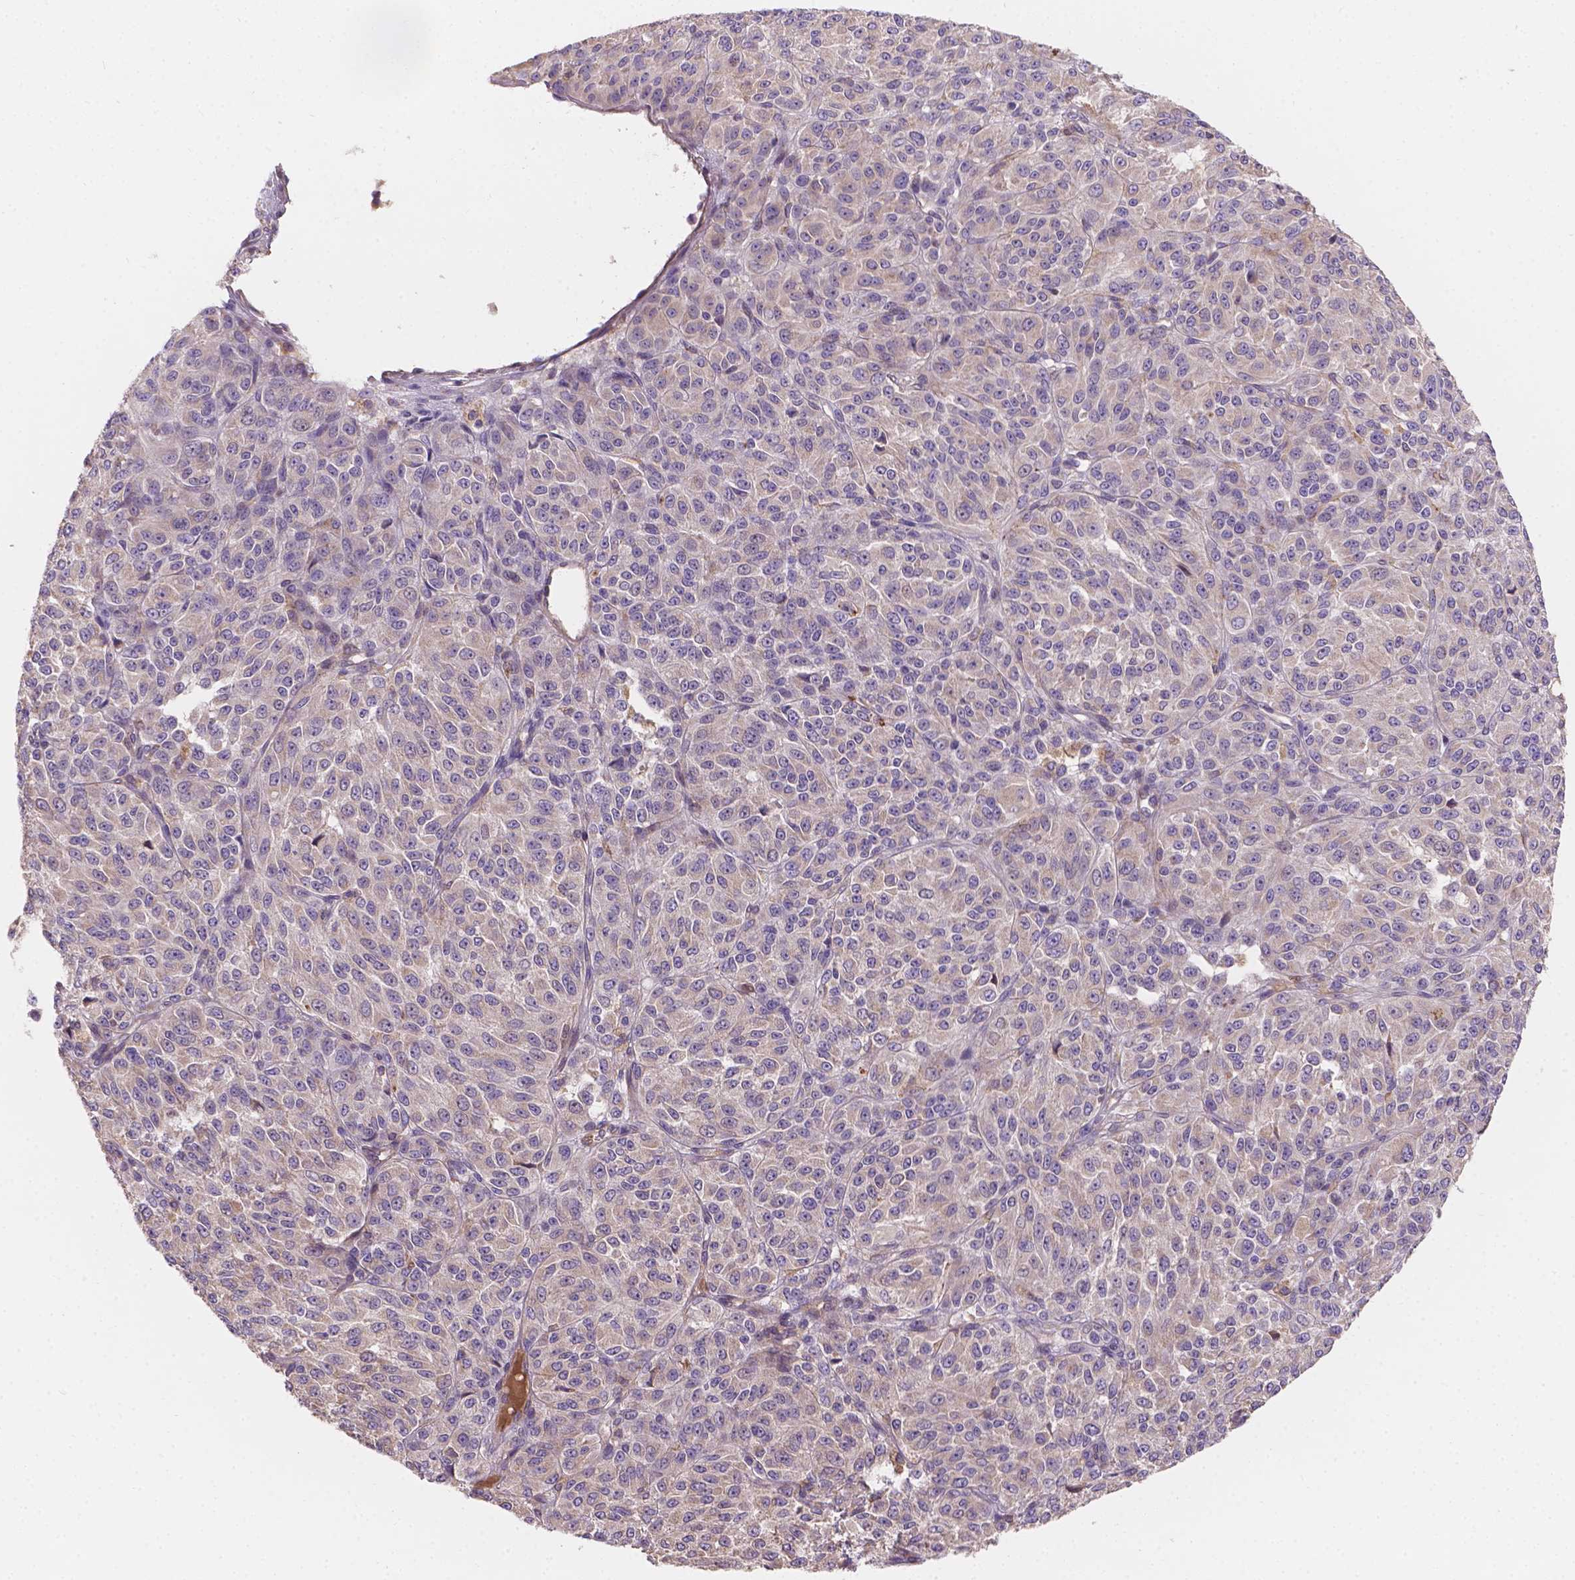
{"staining": {"intensity": "moderate", "quantity": "<25%", "location": "cytoplasmic/membranous"}, "tissue": "melanoma", "cell_type": "Tumor cells", "image_type": "cancer", "snomed": [{"axis": "morphology", "description": "Malignant melanoma, Metastatic site"}, {"axis": "topography", "description": "Brain"}], "caption": "This micrograph reveals immunohistochemistry (IHC) staining of malignant melanoma (metastatic site), with low moderate cytoplasmic/membranous positivity in approximately <25% of tumor cells.", "gene": "CDK10", "patient": {"sex": "female", "age": 56}}